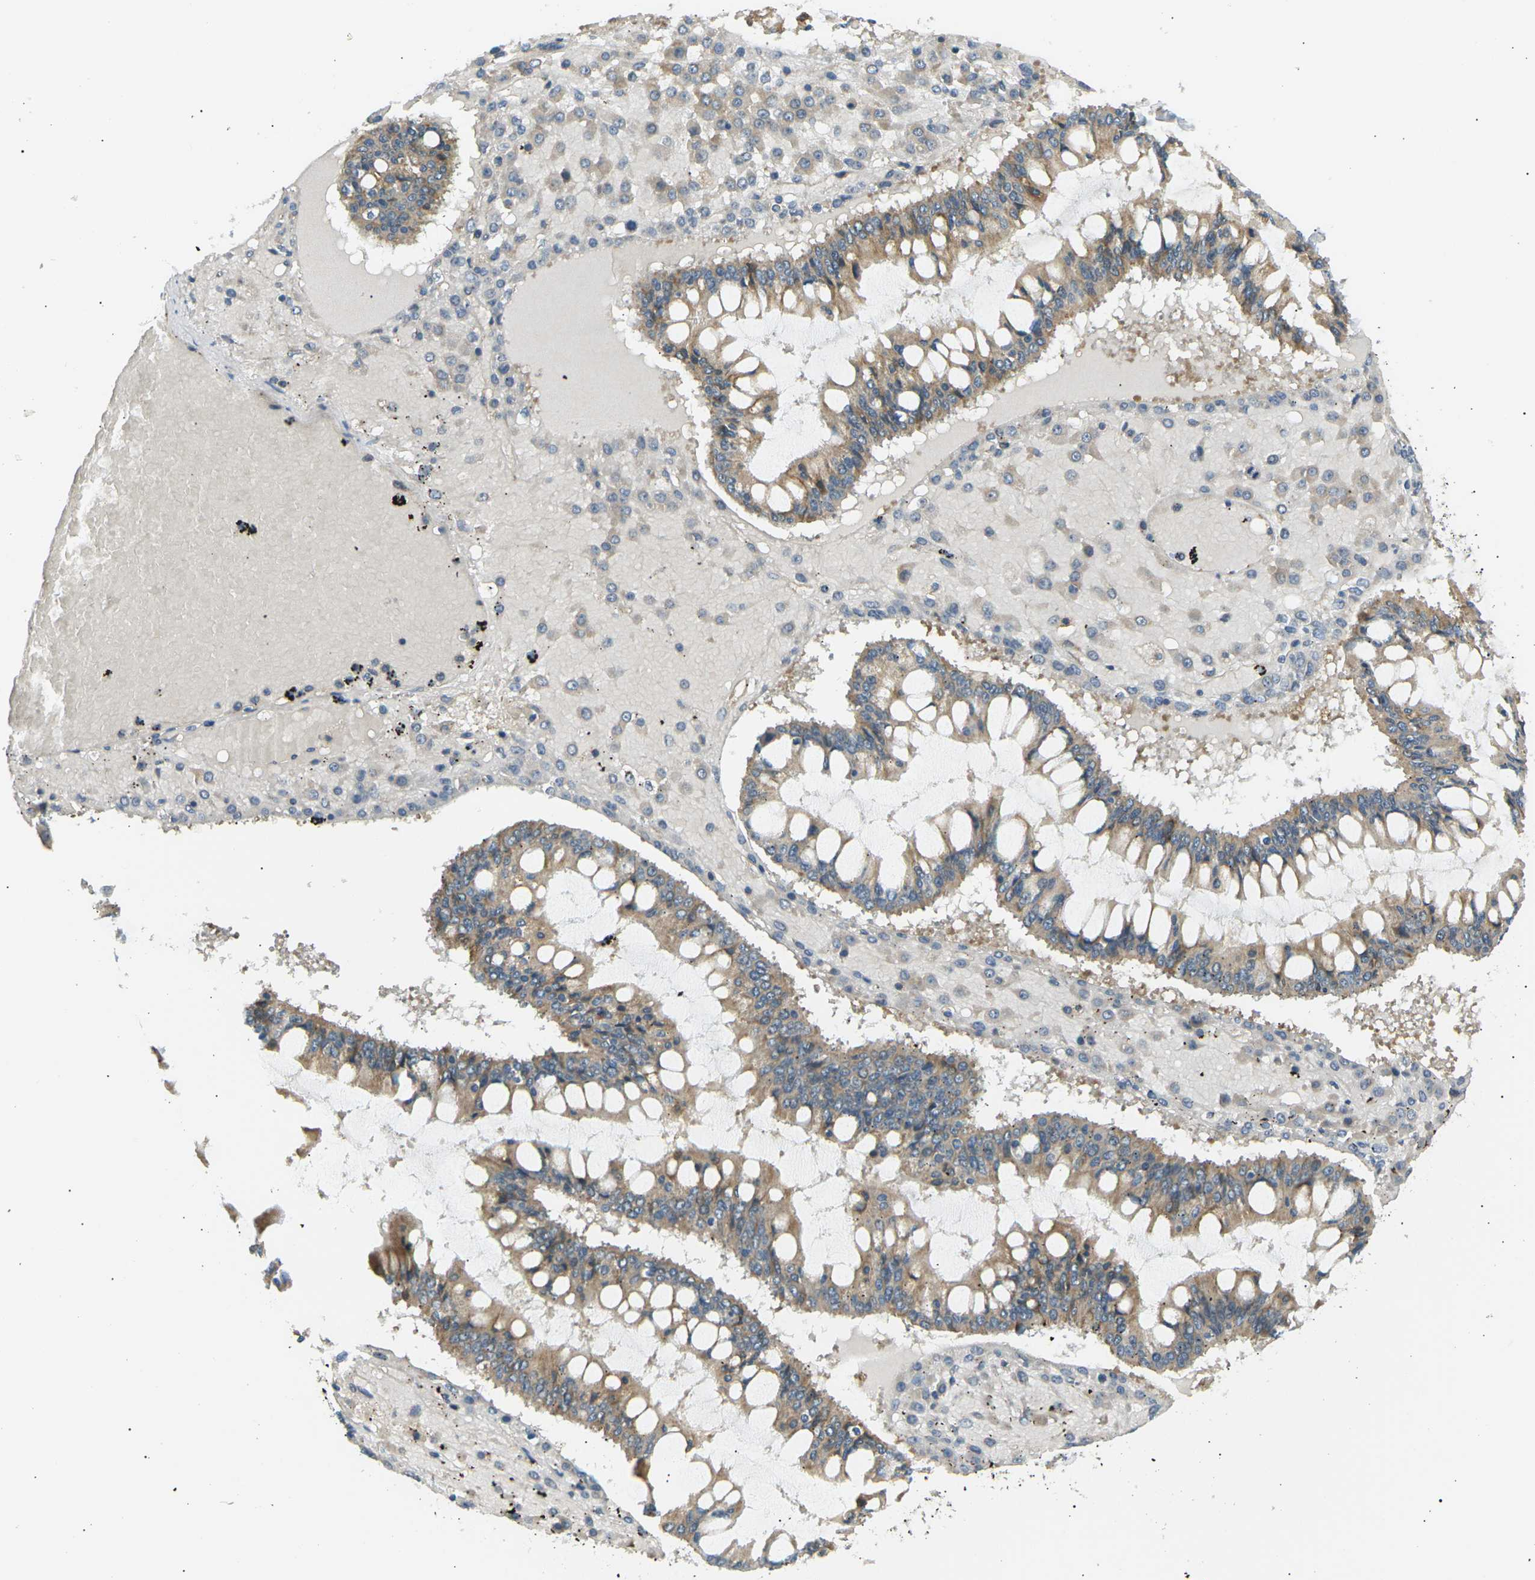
{"staining": {"intensity": "moderate", "quantity": ">75%", "location": "cytoplasmic/membranous"}, "tissue": "ovarian cancer", "cell_type": "Tumor cells", "image_type": "cancer", "snomed": [{"axis": "morphology", "description": "Cystadenocarcinoma, mucinous, NOS"}, {"axis": "topography", "description": "Ovary"}], "caption": "Immunohistochemistry of human ovarian cancer exhibits medium levels of moderate cytoplasmic/membranous staining in about >75% of tumor cells. Immunohistochemistry stains the protein in brown and the nuclei are stained blue.", "gene": "TBC1D8", "patient": {"sex": "female", "age": 73}}